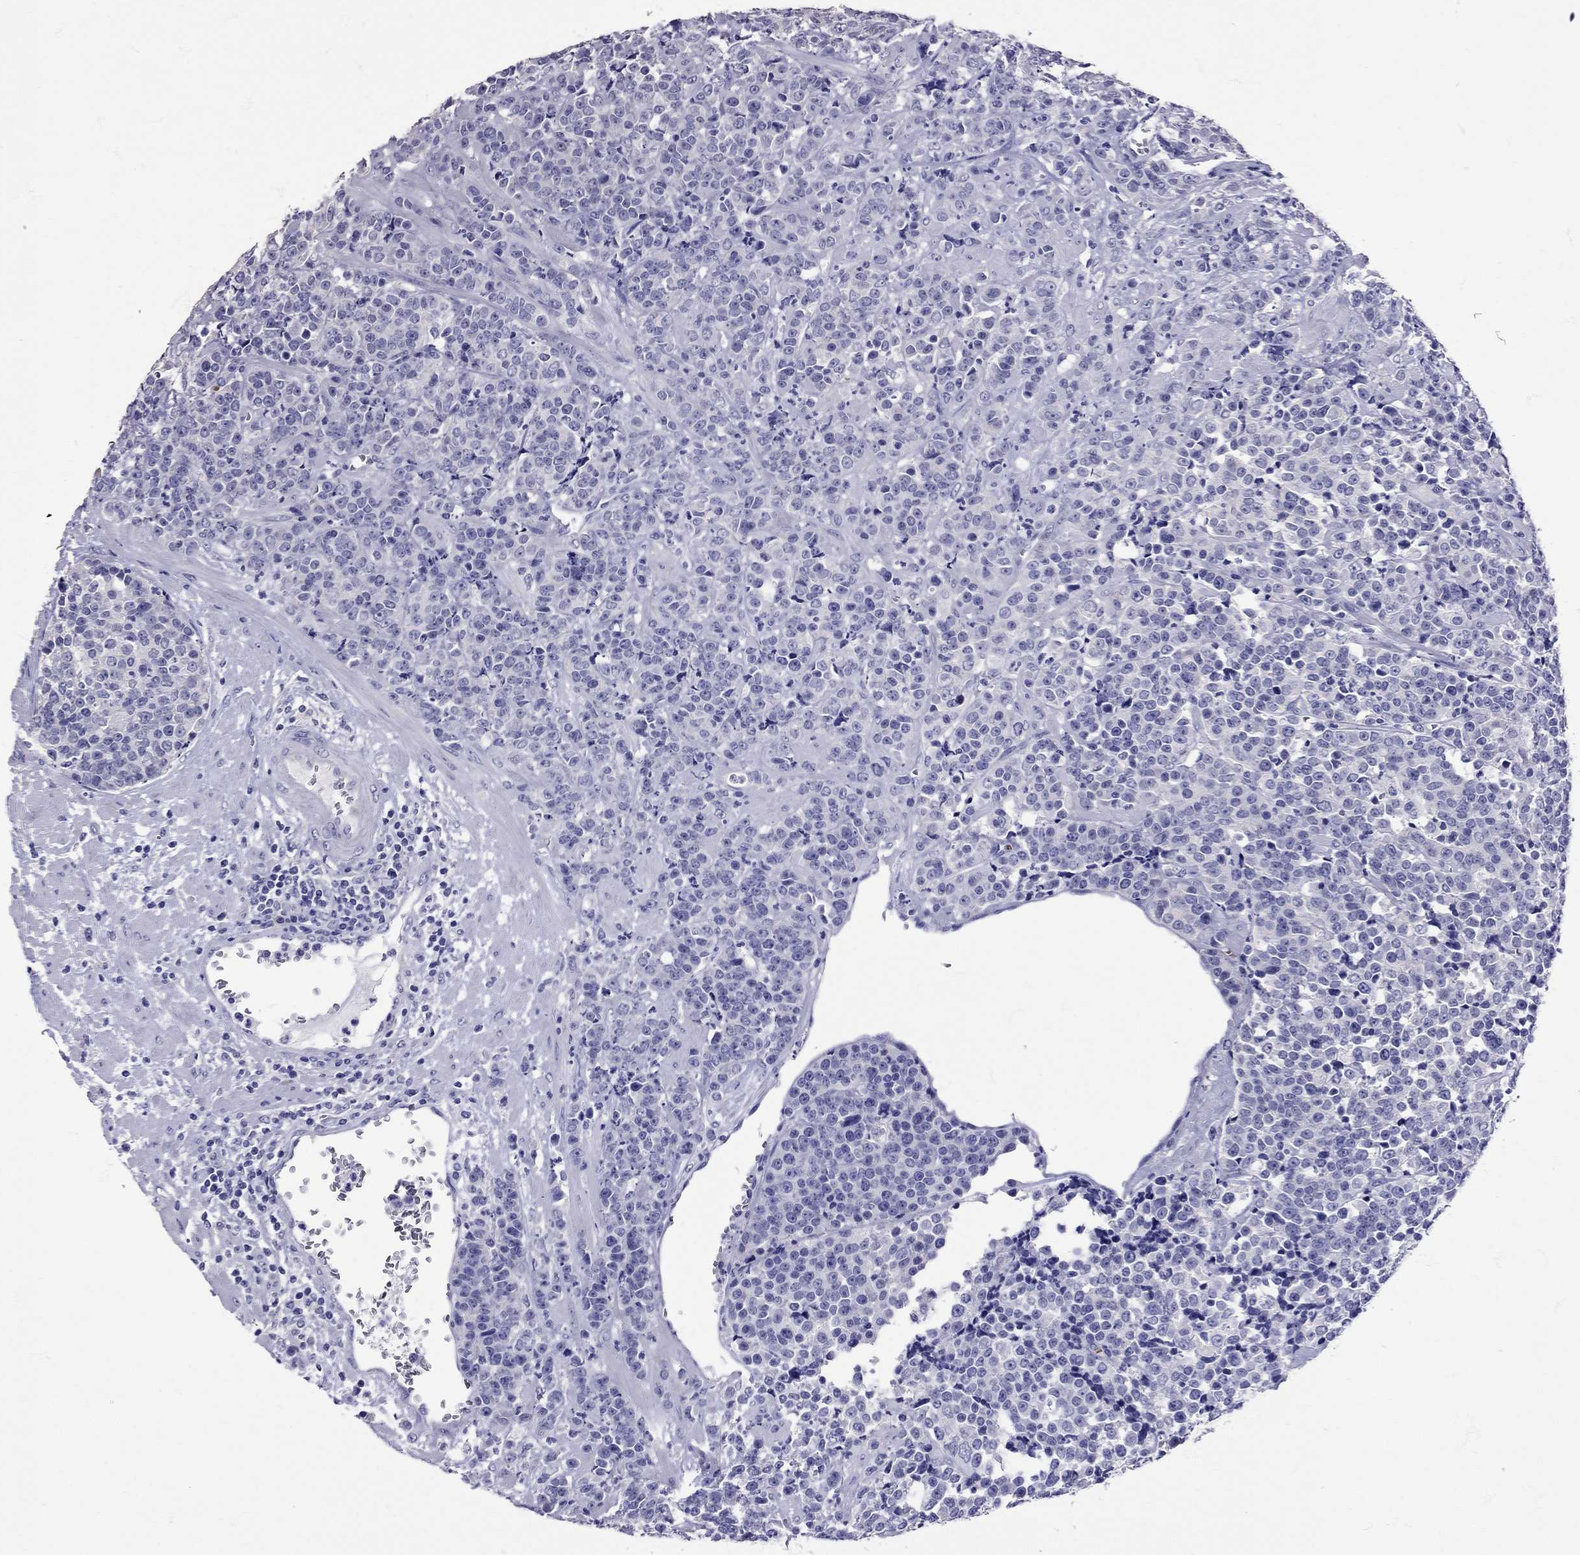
{"staining": {"intensity": "negative", "quantity": "none", "location": "none"}, "tissue": "prostate cancer", "cell_type": "Tumor cells", "image_type": "cancer", "snomed": [{"axis": "morphology", "description": "Adenocarcinoma, NOS"}, {"axis": "topography", "description": "Prostate"}], "caption": "High magnification brightfield microscopy of prostate adenocarcinoma stained with DAB (3,3'-diaminobenzidine) (brown) and counterstained with hematoxylin (blue): tumor cells show no significant staining. (Immunohistochemistry, brightfield microscopy, high magnification).", "gene": "TBR1", "patient": {"sex": "male", "age": 67}}